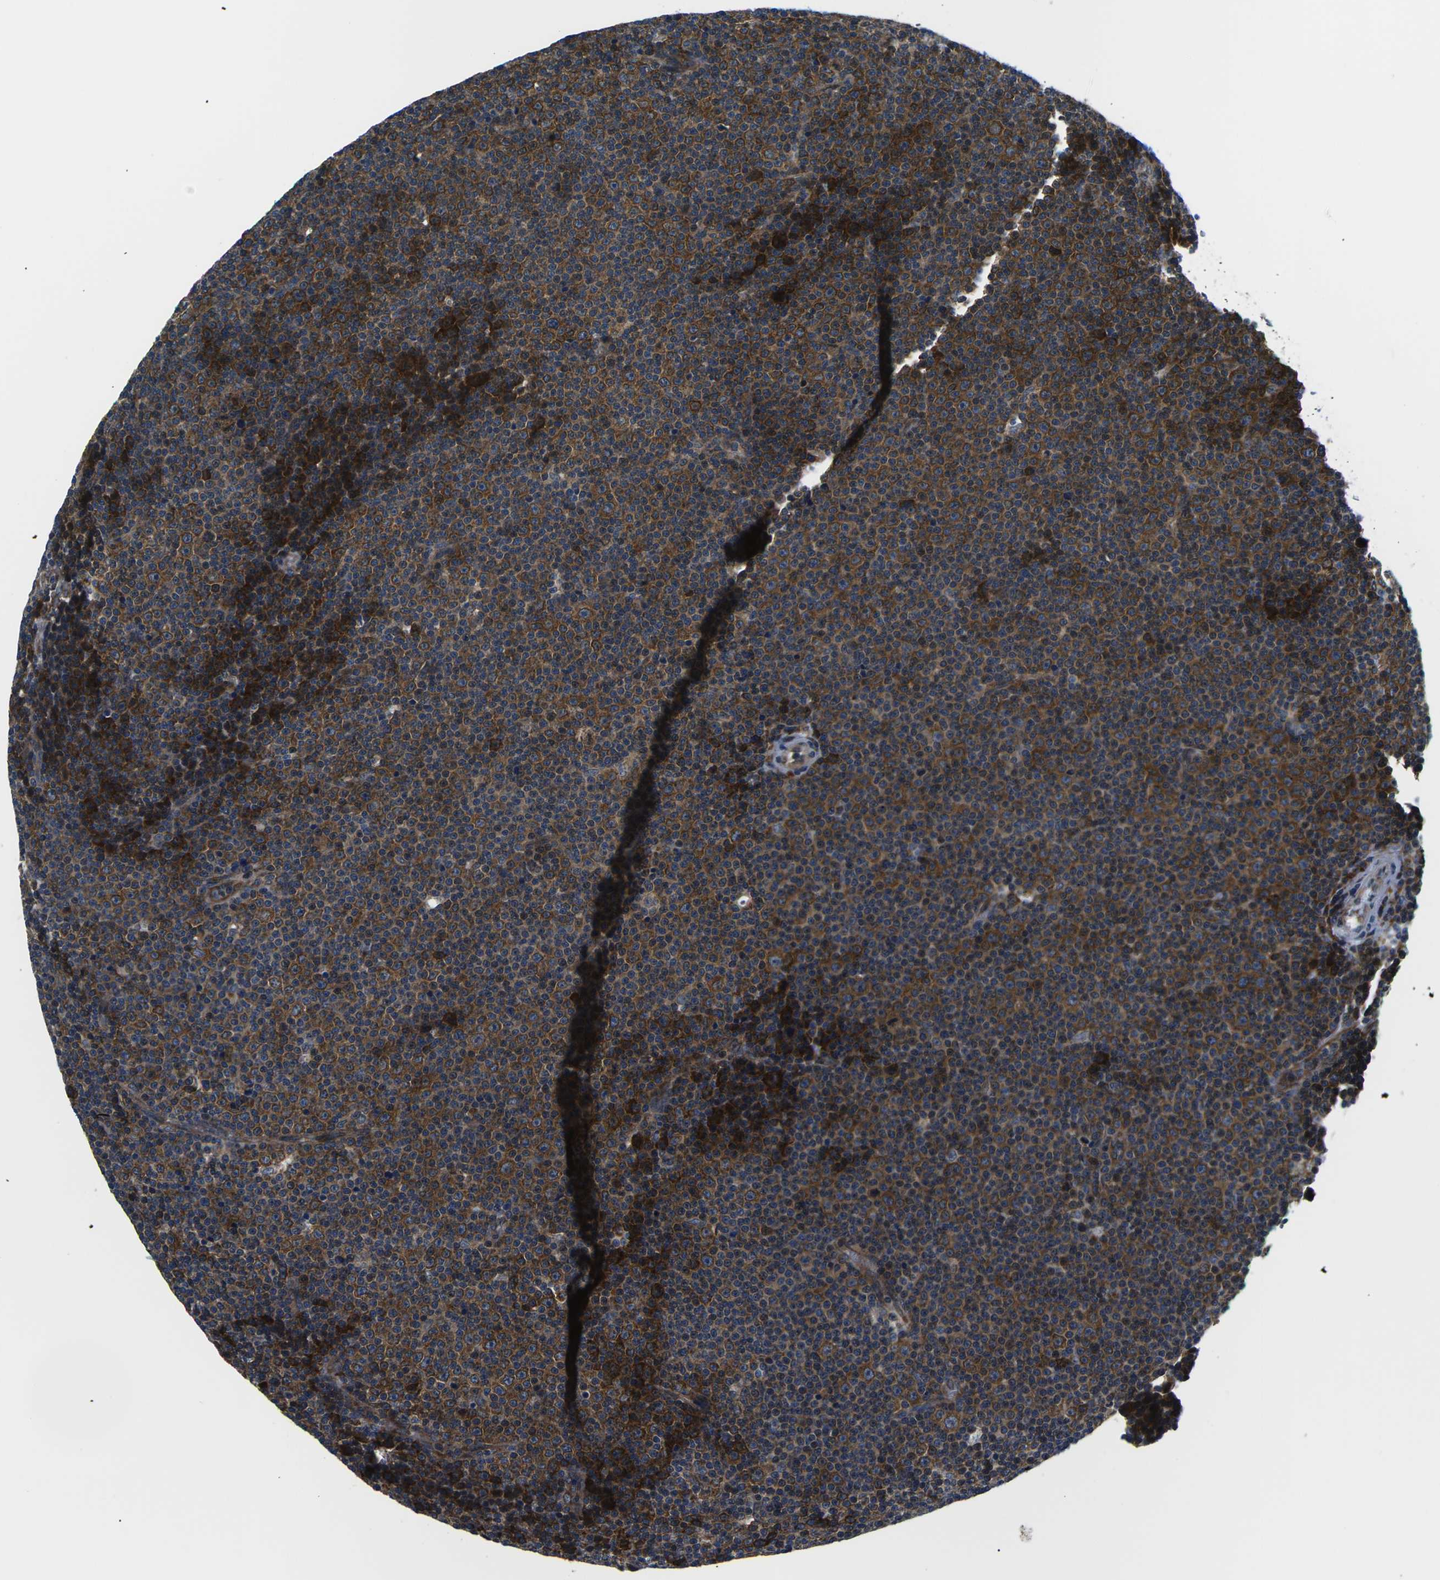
{"staining": {"intensity": "moderate", "quantity": ">75%", "location": "cytoplasmic/membranous"}, "tissue": "lymphoma", "cell_type": "Tumor cells", "image_type": "cancer", "snomed": [{"axis": "morphology", "description": "Malignant lymphoma, non-Hodgkin's type, Low grade"}, {"axis": "topography", "description": "Lymph node"}], "caption": "Human low-grade malignant lymphoma, non-Hodgkin's type stained with a brown dye reveals moderate cytoplasmic/membranous positive expression in approximately >75% of tumor cells.", "gene": "EIF4E", "patient": {"sex": "female", "age": 67}}